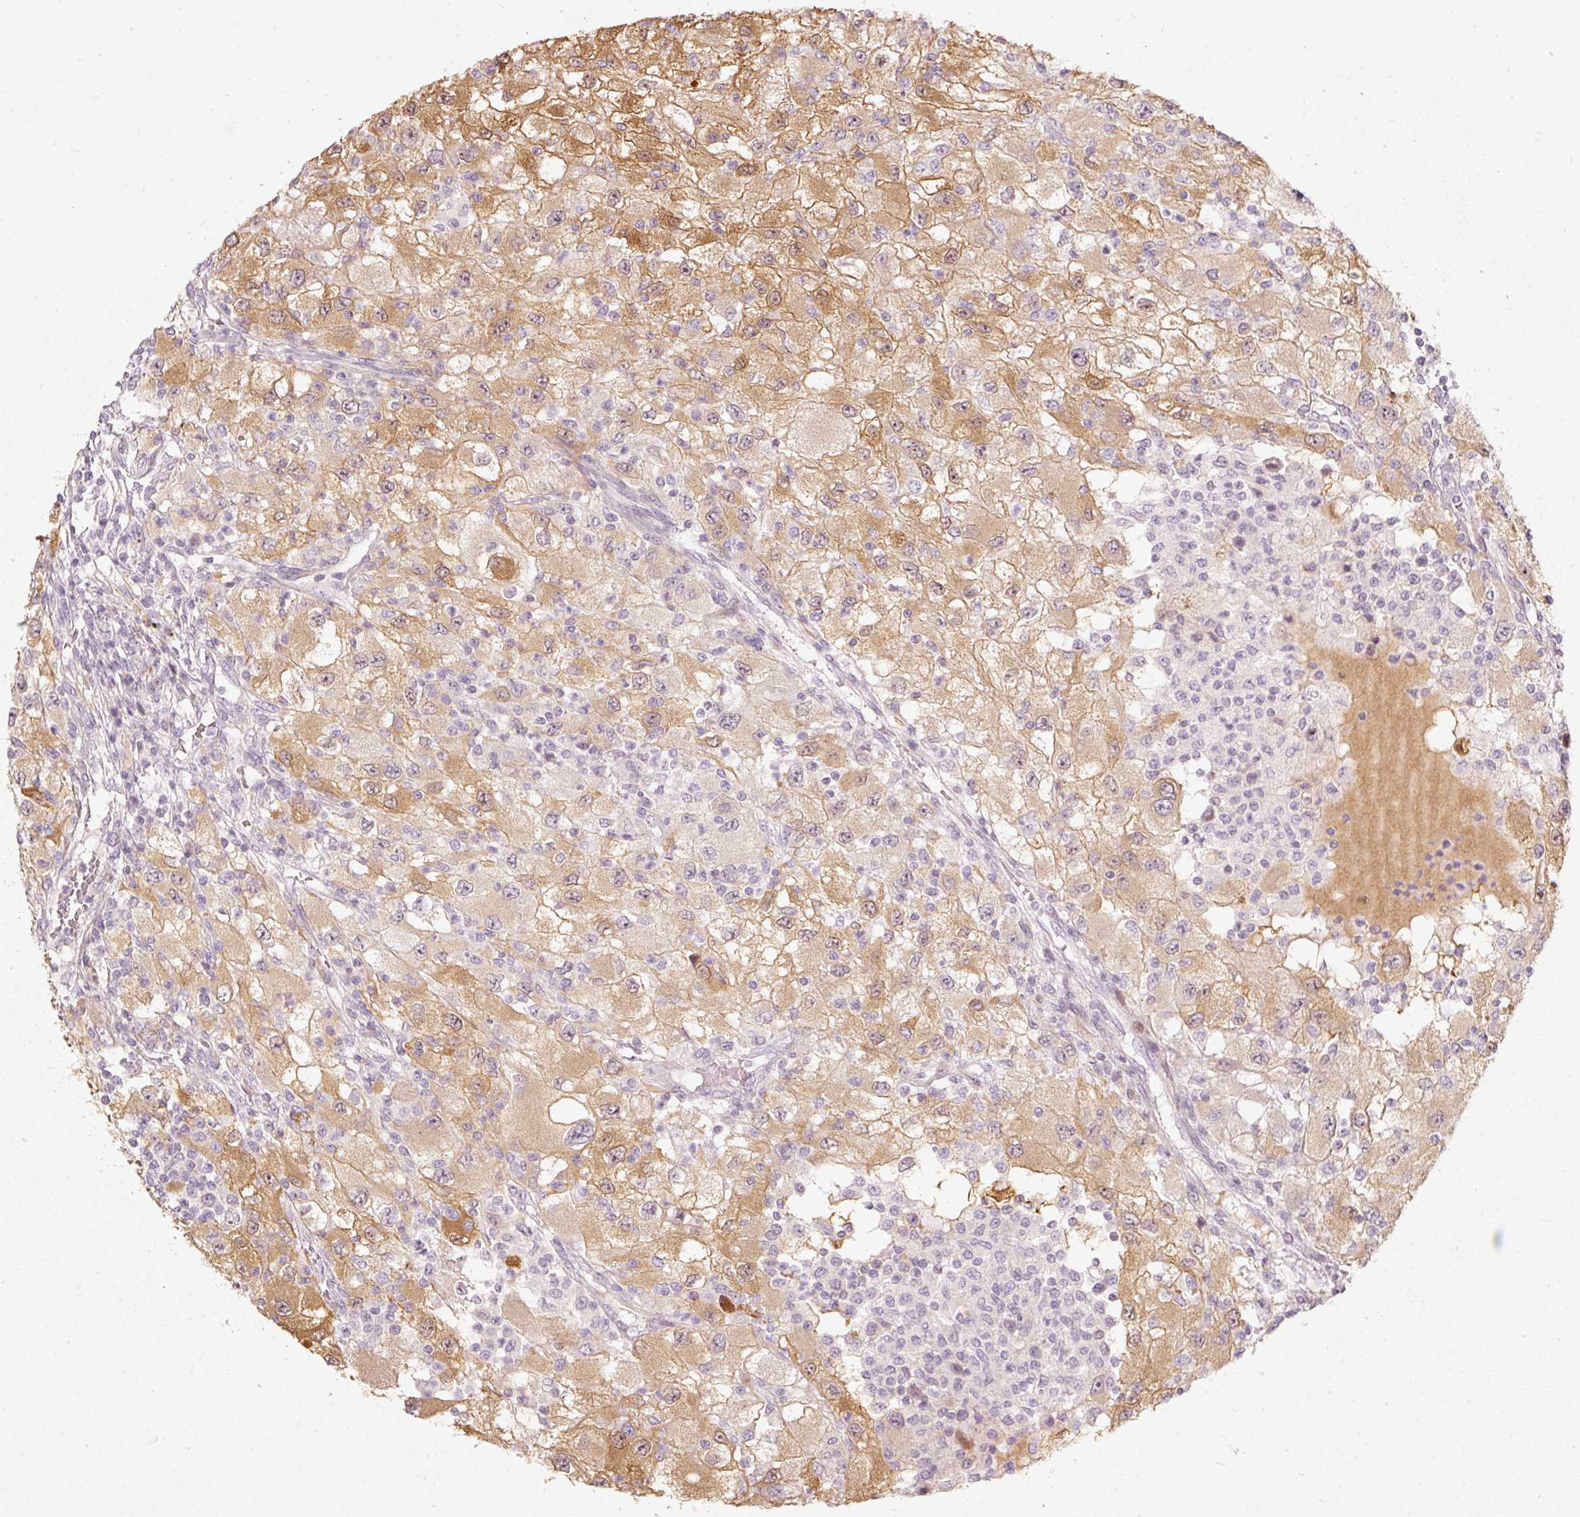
{"staining": {"intensity": "moderate", "quantity": ">75%", "location": "cytoplasmic/membranous"}, "tissue": "renal cancer", "cell_type": "Tumor cells", "image_type": "cancer", "snomed": [{"axis": "morphology", "description": "Adenocarcinoma, NOS"}, {"axis": "topography", "description": "Kidney"}], "caption": "A medium amount of moderate cytoplasmic/membranous staining is present in about >75% of tumor cells in adenocarcinoma (renal) tissue. (DAB (3,3'-diaminobenzidine) = brown stain, brightfield microscopy at high magnification).", "gene": "SLC20A1", "patient": {"sex": "female", "age": 67}}